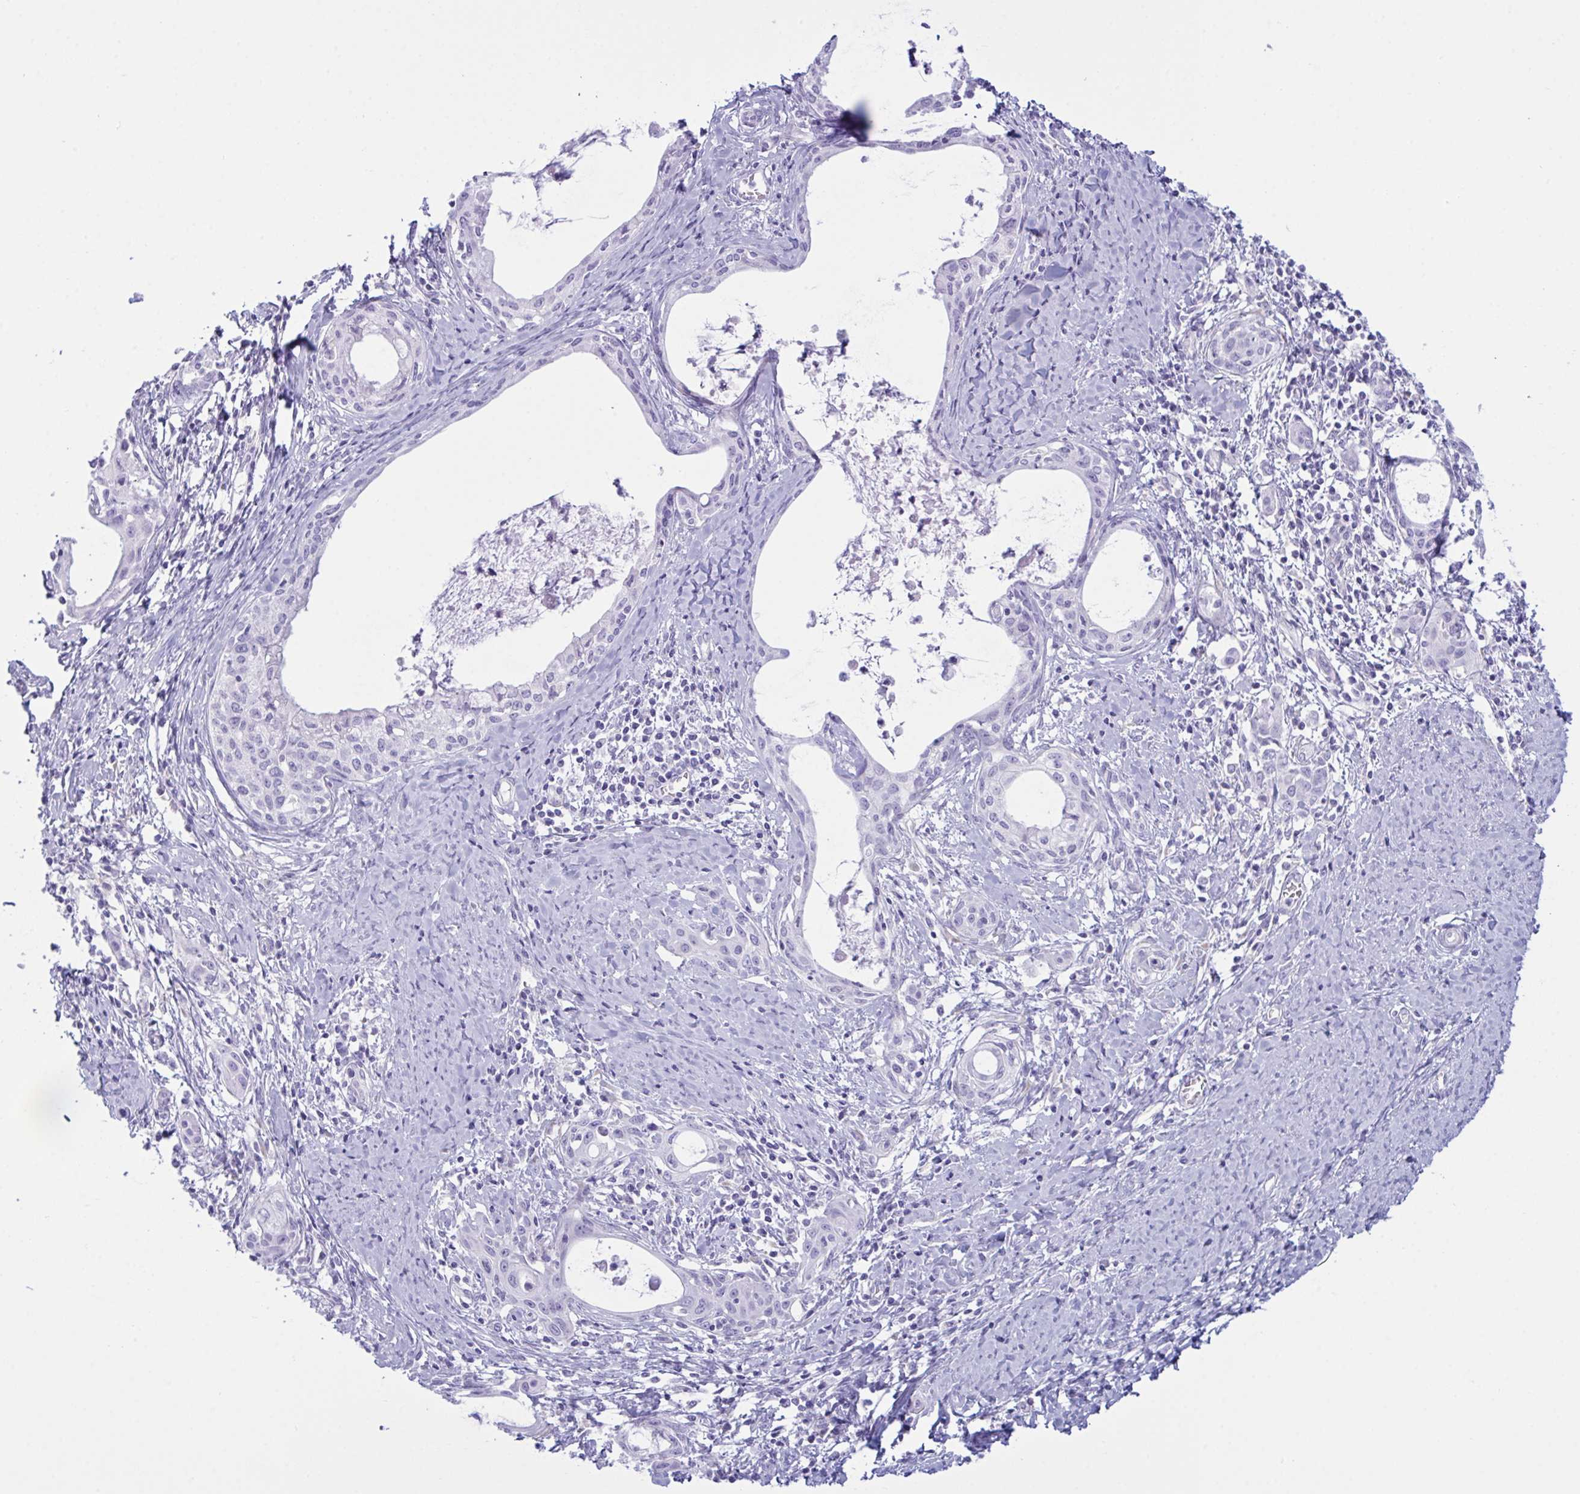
{"staining": {"intensity": "negative", "quantity": "none", "location": "none"}, "tissue": "cervical cancer", "cell_type": "Tumor cells", "image_type": "cancer", "snomed": [{"axis": "morphology", "description": "Squamous cell carcinoma, NOS"}, {"axis": "morphology", "description": "Adenocarcinoma, NOS"}, {"axis": "topography", "description": "Cervix"}], "caption": "Protein analysis of cervical cancer shows no significant staining in tumor cells.", "gene": "BBS1", "patient": {"sex": "female", "age": 52}}